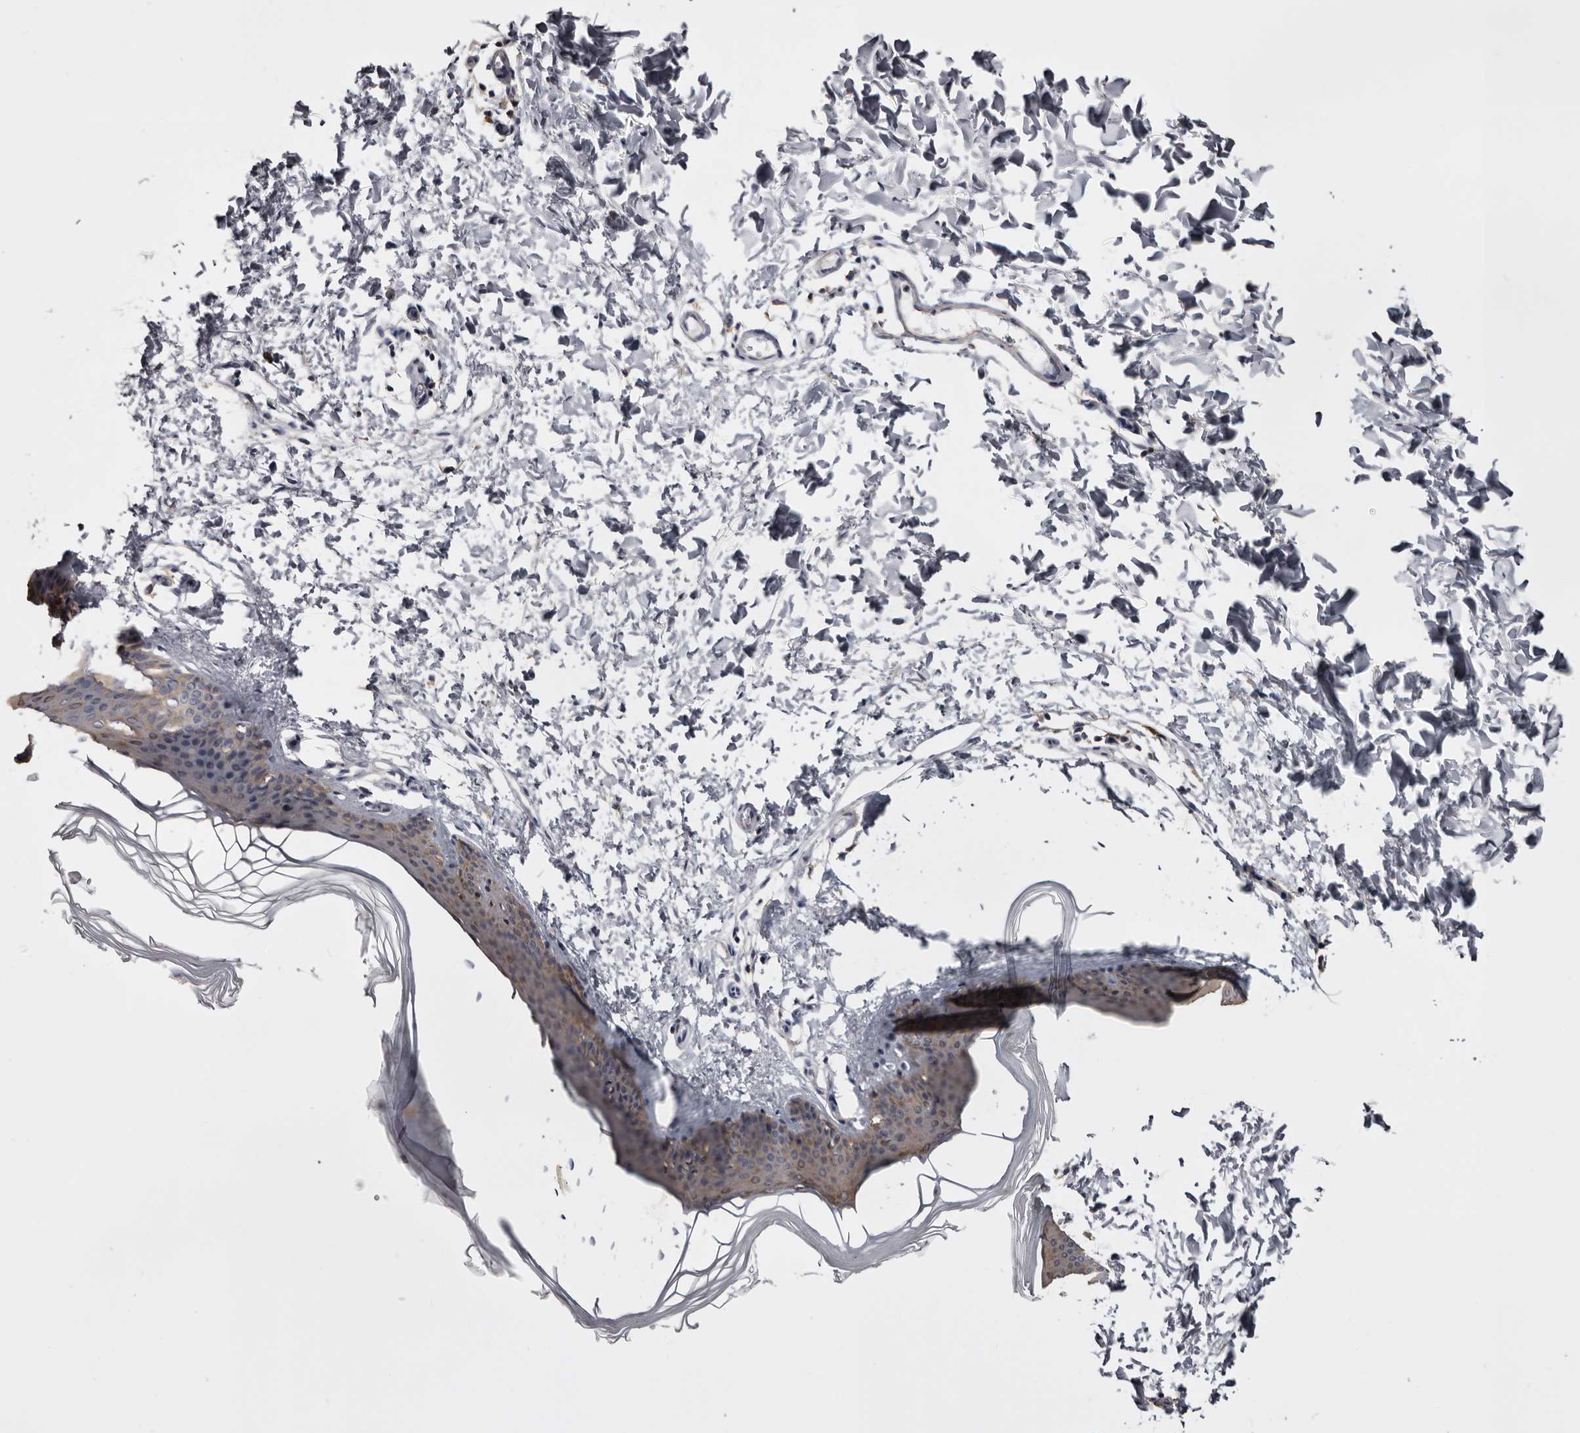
{"staining": {"intensity": "negative", "quantity": "none", "location": "none"}, "tissue": "skin", "cell_type": "Fibroblasts", "image_type": "normal", "snomed": [{"axis": "morphology", "description": "Normal tissue, NOS"}, {"axis": "topography", "description": "Skin"}], "caption": "Fibroblasts show no significant protein positivity in unremarkable skin.", "gene": "LAD1", "patient": {"sex": "female", "age": 27}}